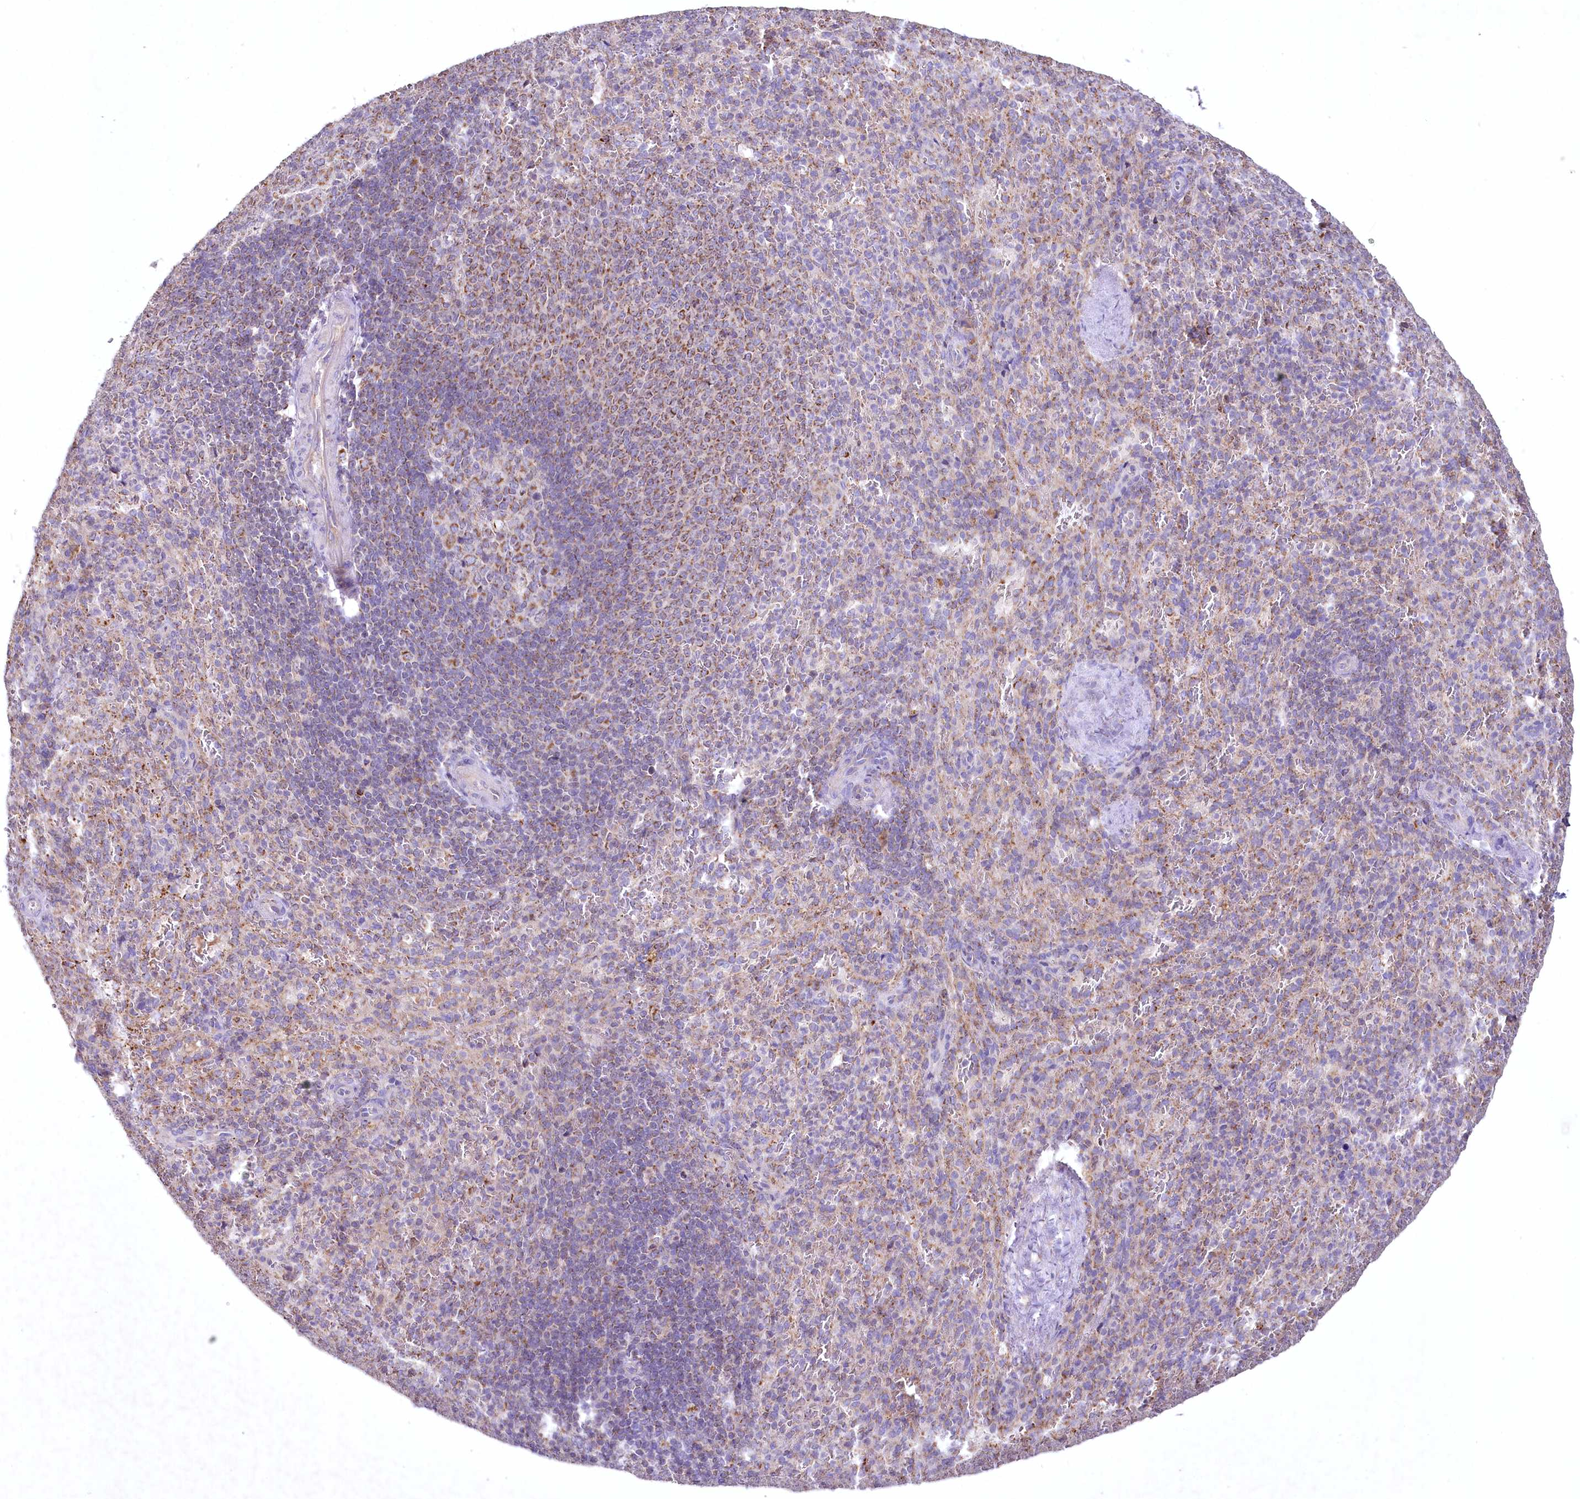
{"staining": {"intensity": "weak", "quantity": "25%-75%", "location": "cytoplasmic/membranous"}, "tissue": "spleen", "cell_type": "Cells in red pulp", "image_type": "normal", "snomed": [{"axis": "morphology", "description": "Normal tissue, NOS"}, {"axis": "topography", "description": "Spleen"}], "caption": "Cells in red pulp reveal low levels of weak cytoplasmic/membranous staining in approximately 25%-75% of cells in normal human spleen.", "gene": "MRPL44", "patient": {"sex": "female", "age": 21}}